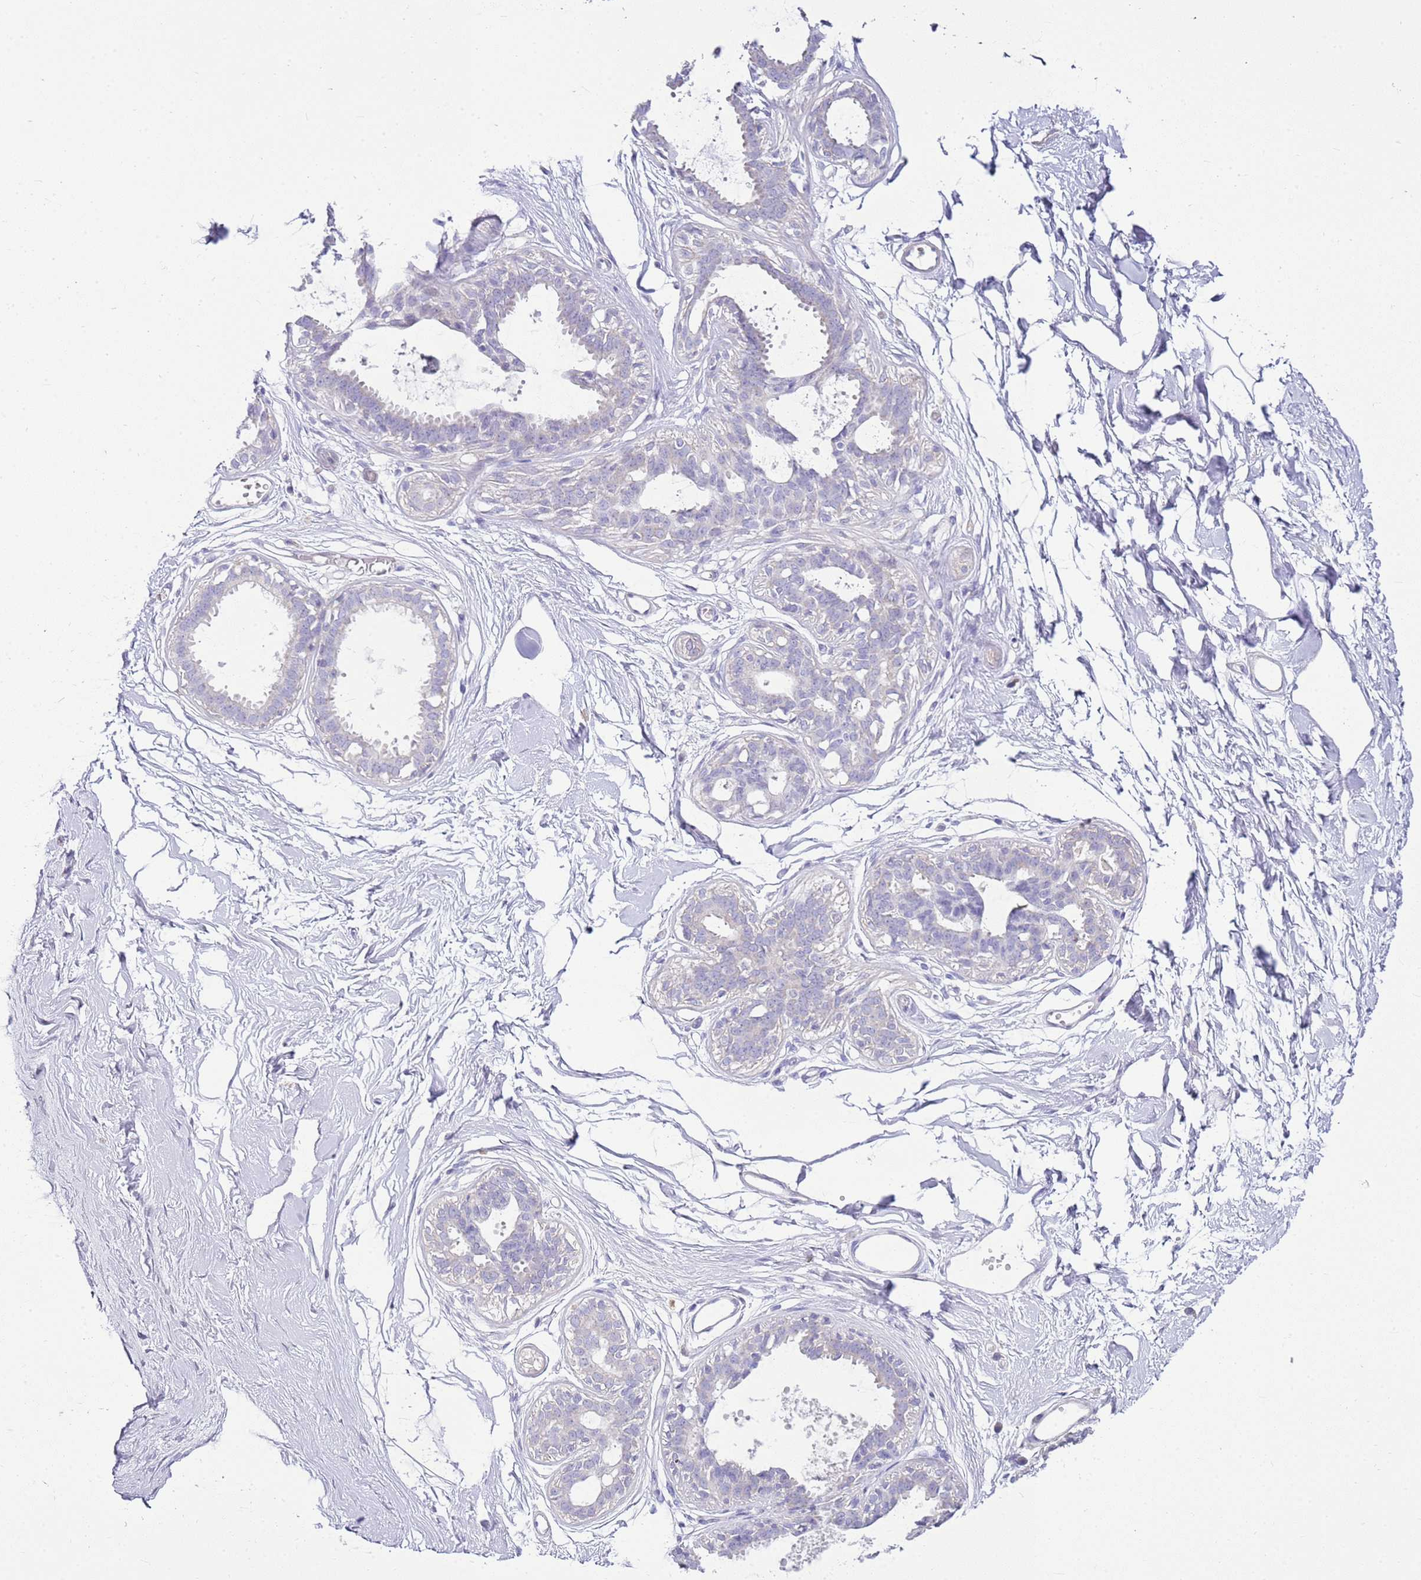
{"staining": {"intensity": "negative", "quantity": "none", "location": "none"}, "tissue": "breast", "cell_type": "Adipocytes", "image_type": "normal", "snomed": [{"axis": "morphology", "description": "Normal tissue, NOS"}, {"axis": "topography", "description": "Breast"}], "caption": "Immunohistochemistry of unremarkable human breast exhibits no positivity in adipocytes.", "gene": "FABP2", "patient": {"sex": "female", "age": 45}}